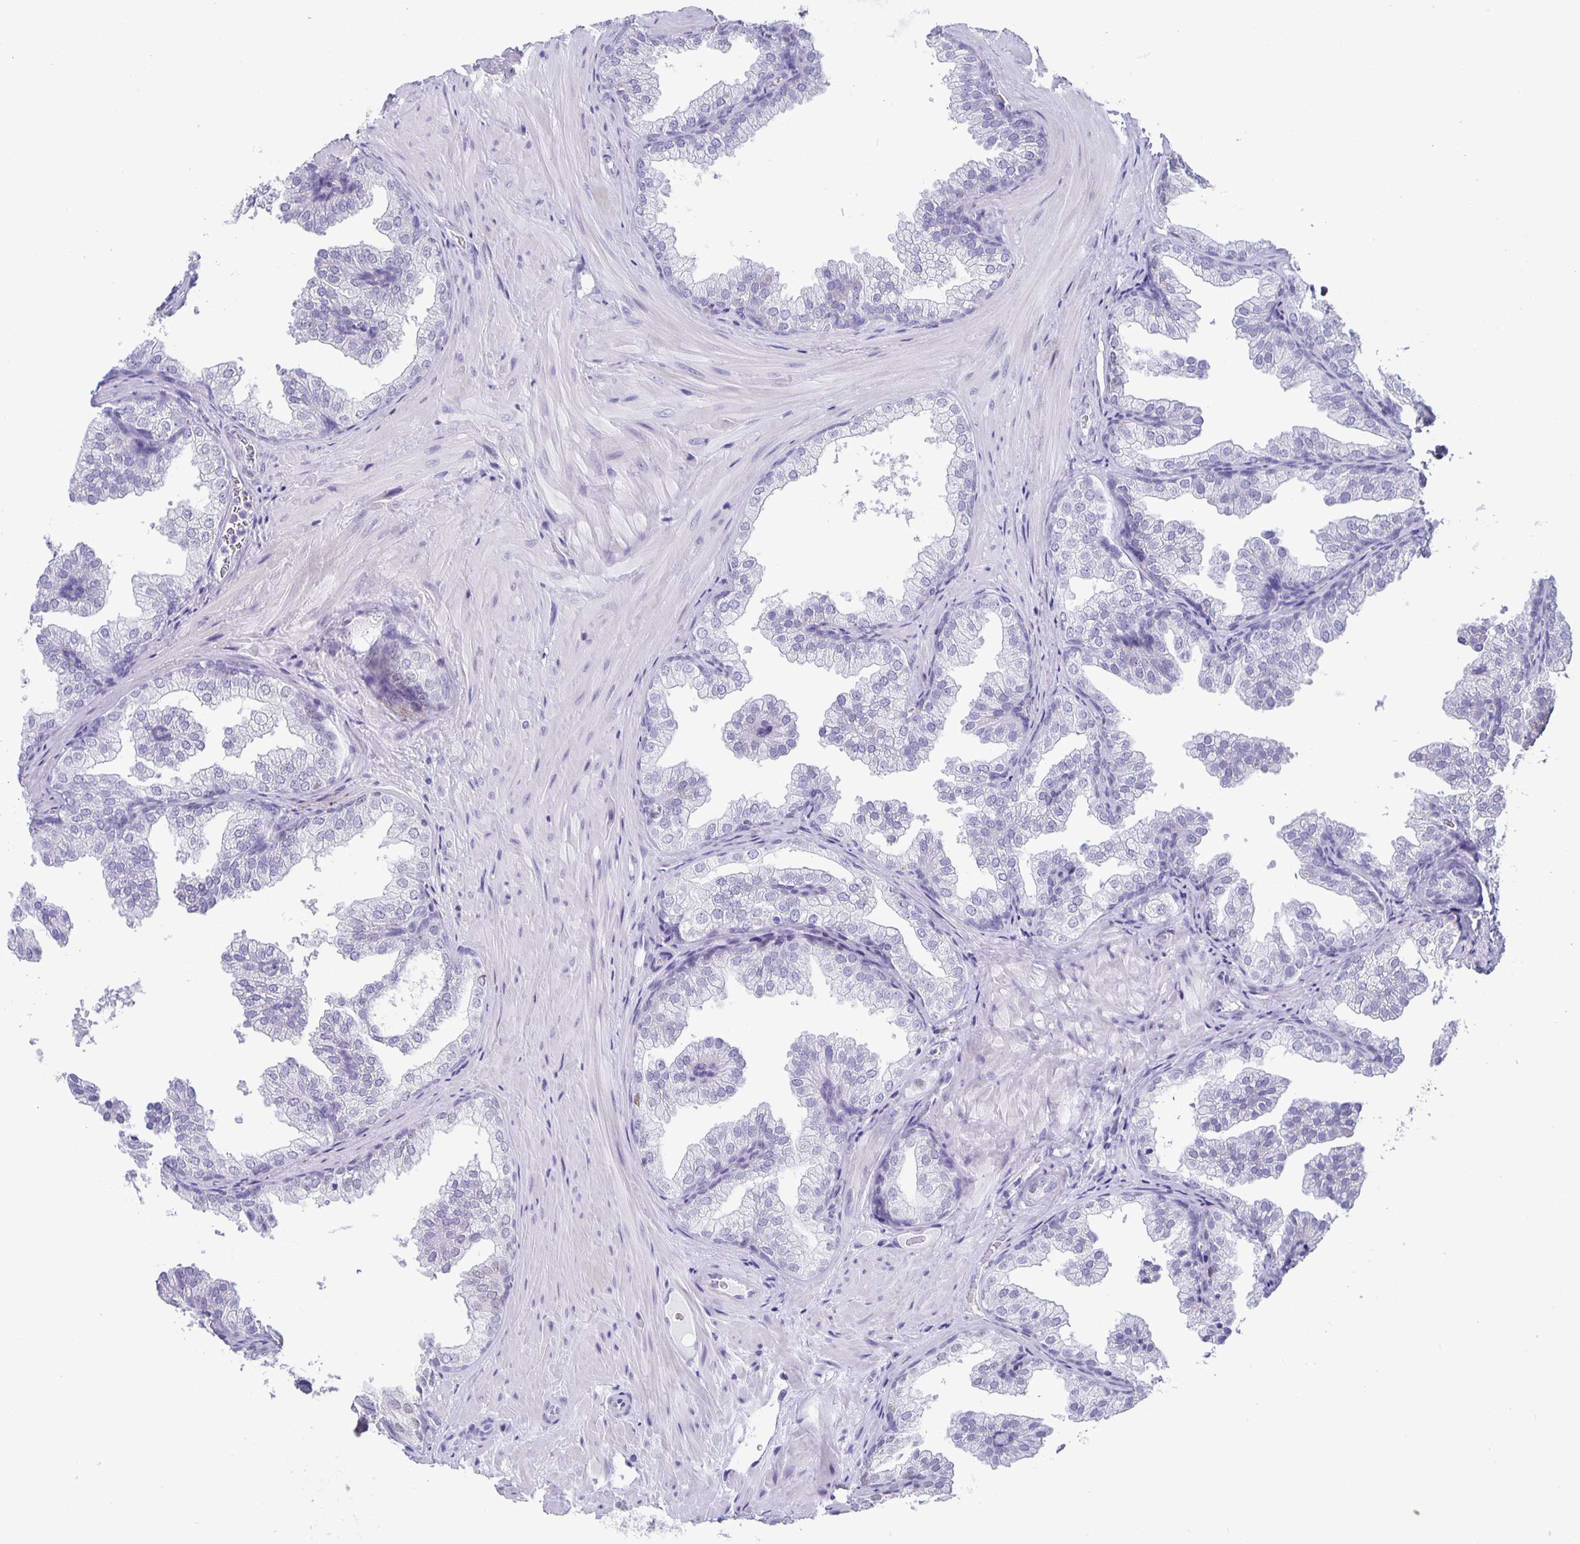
{"staining": {"intensity": "negative", "quantity": "none", "location": "none"}, "tissue": "prostate", "cell_type": "Glandular cells", "image_type": "normal", "snomed": [{"axis": "morphology", "description": "Normal tissue, NOS"}, {"axis": "topography", "description": "Prostate"}], "caption": "Prostate stained for a protein using immunohistochemistry (IHC) displays no expression glandular cells.", "gene": "SATB2", "patient": {"sex": "male", "age": 37}}